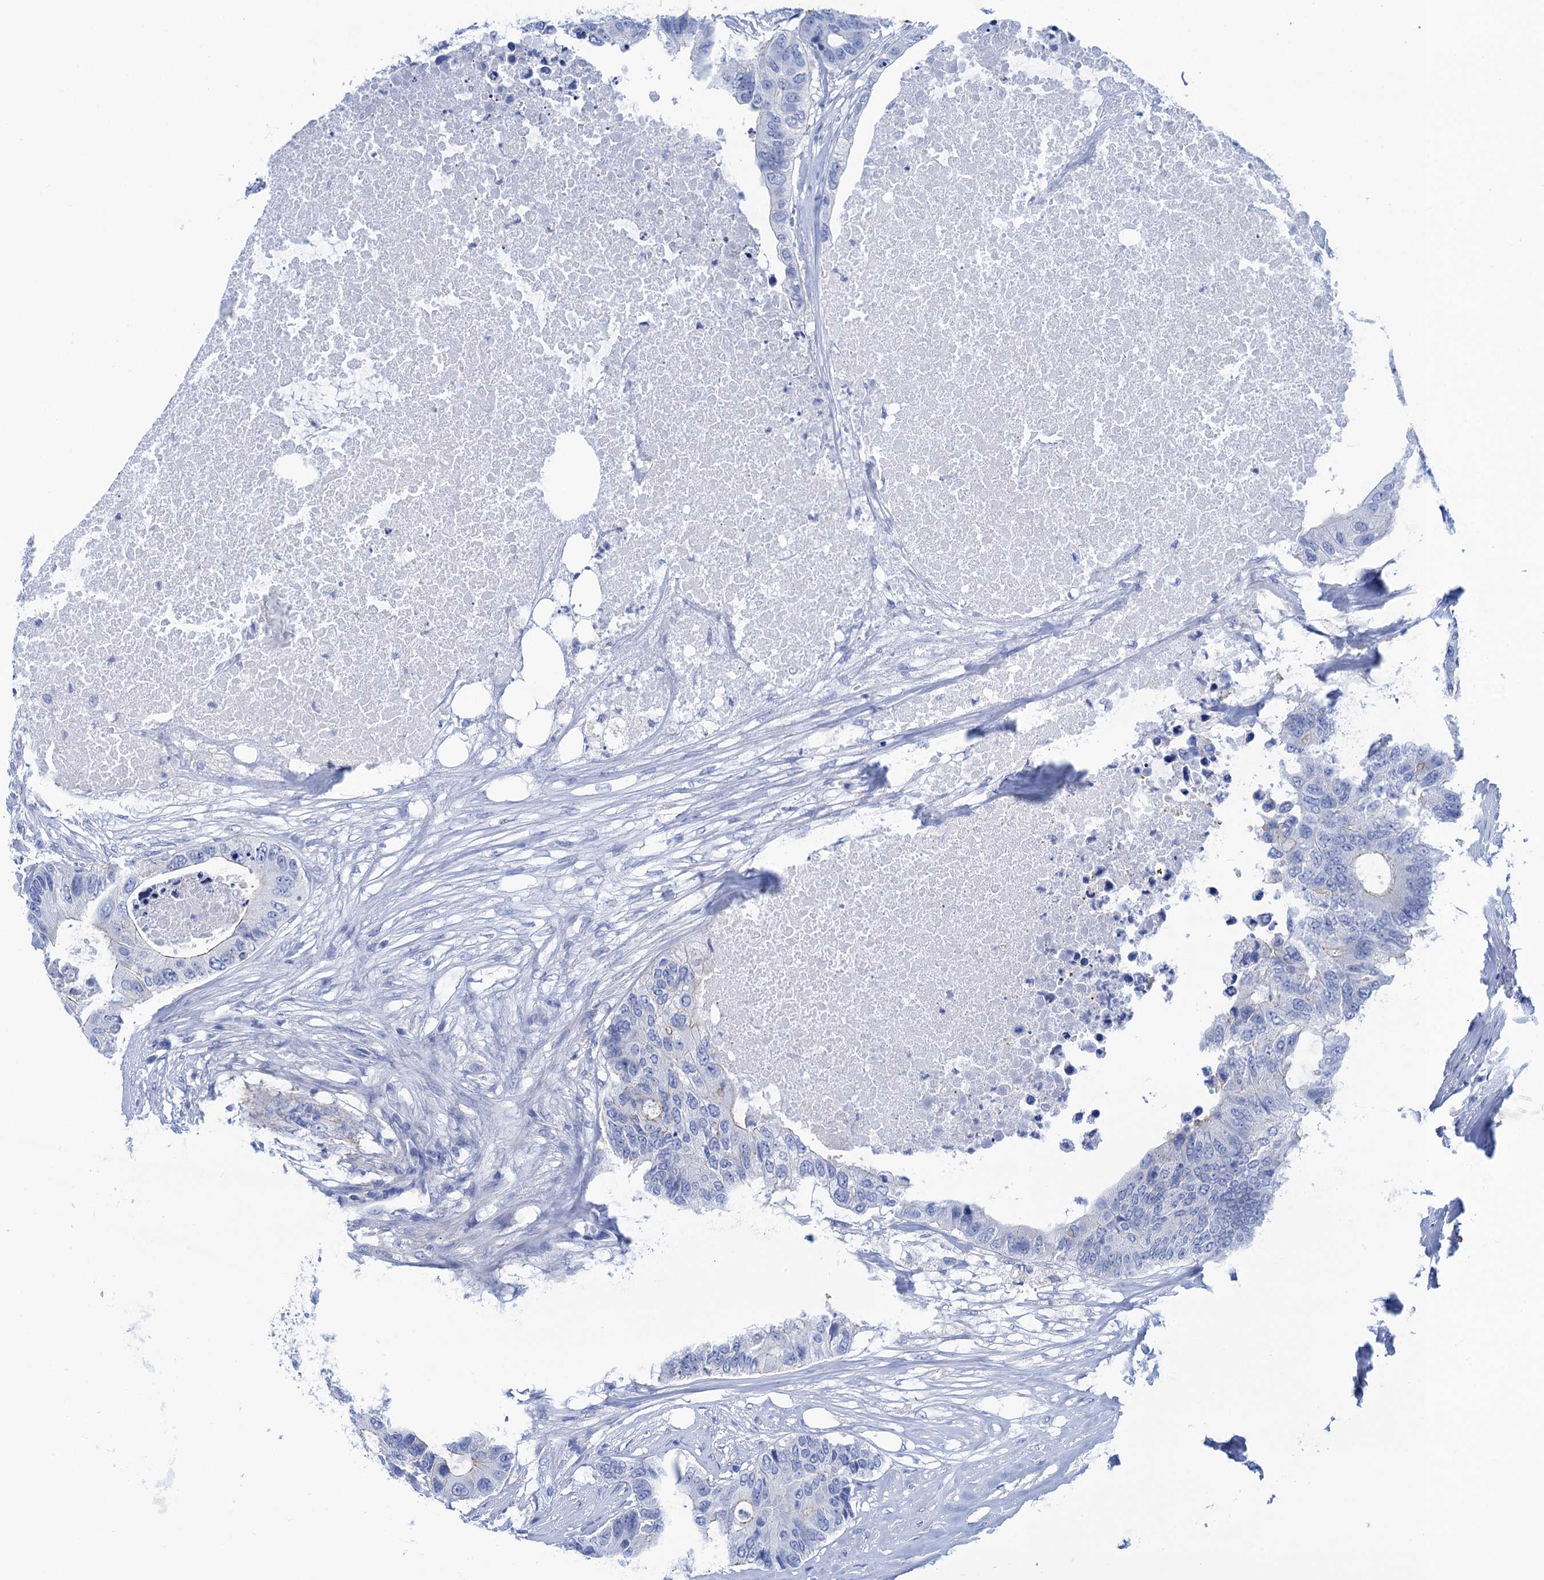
{"staining": {"intensity": "weak", "quantity": "<25%", "location": "cytoplasmic/membranous"}, "tissue": "colorectal cancer", "cell_type": "Tumor cells", "image_type": "cancer", "snomed": [{"axis": "morphology", "description": "Adenocarcinoma, NOS"}, {"axis": "topography", "description": "Colon"}], "caption": "Image shows no protein positivity in tumor cells of colorectal cancer tissue.", "gene": "CALML5", "patient": {"sex": "male", "age": 71}}